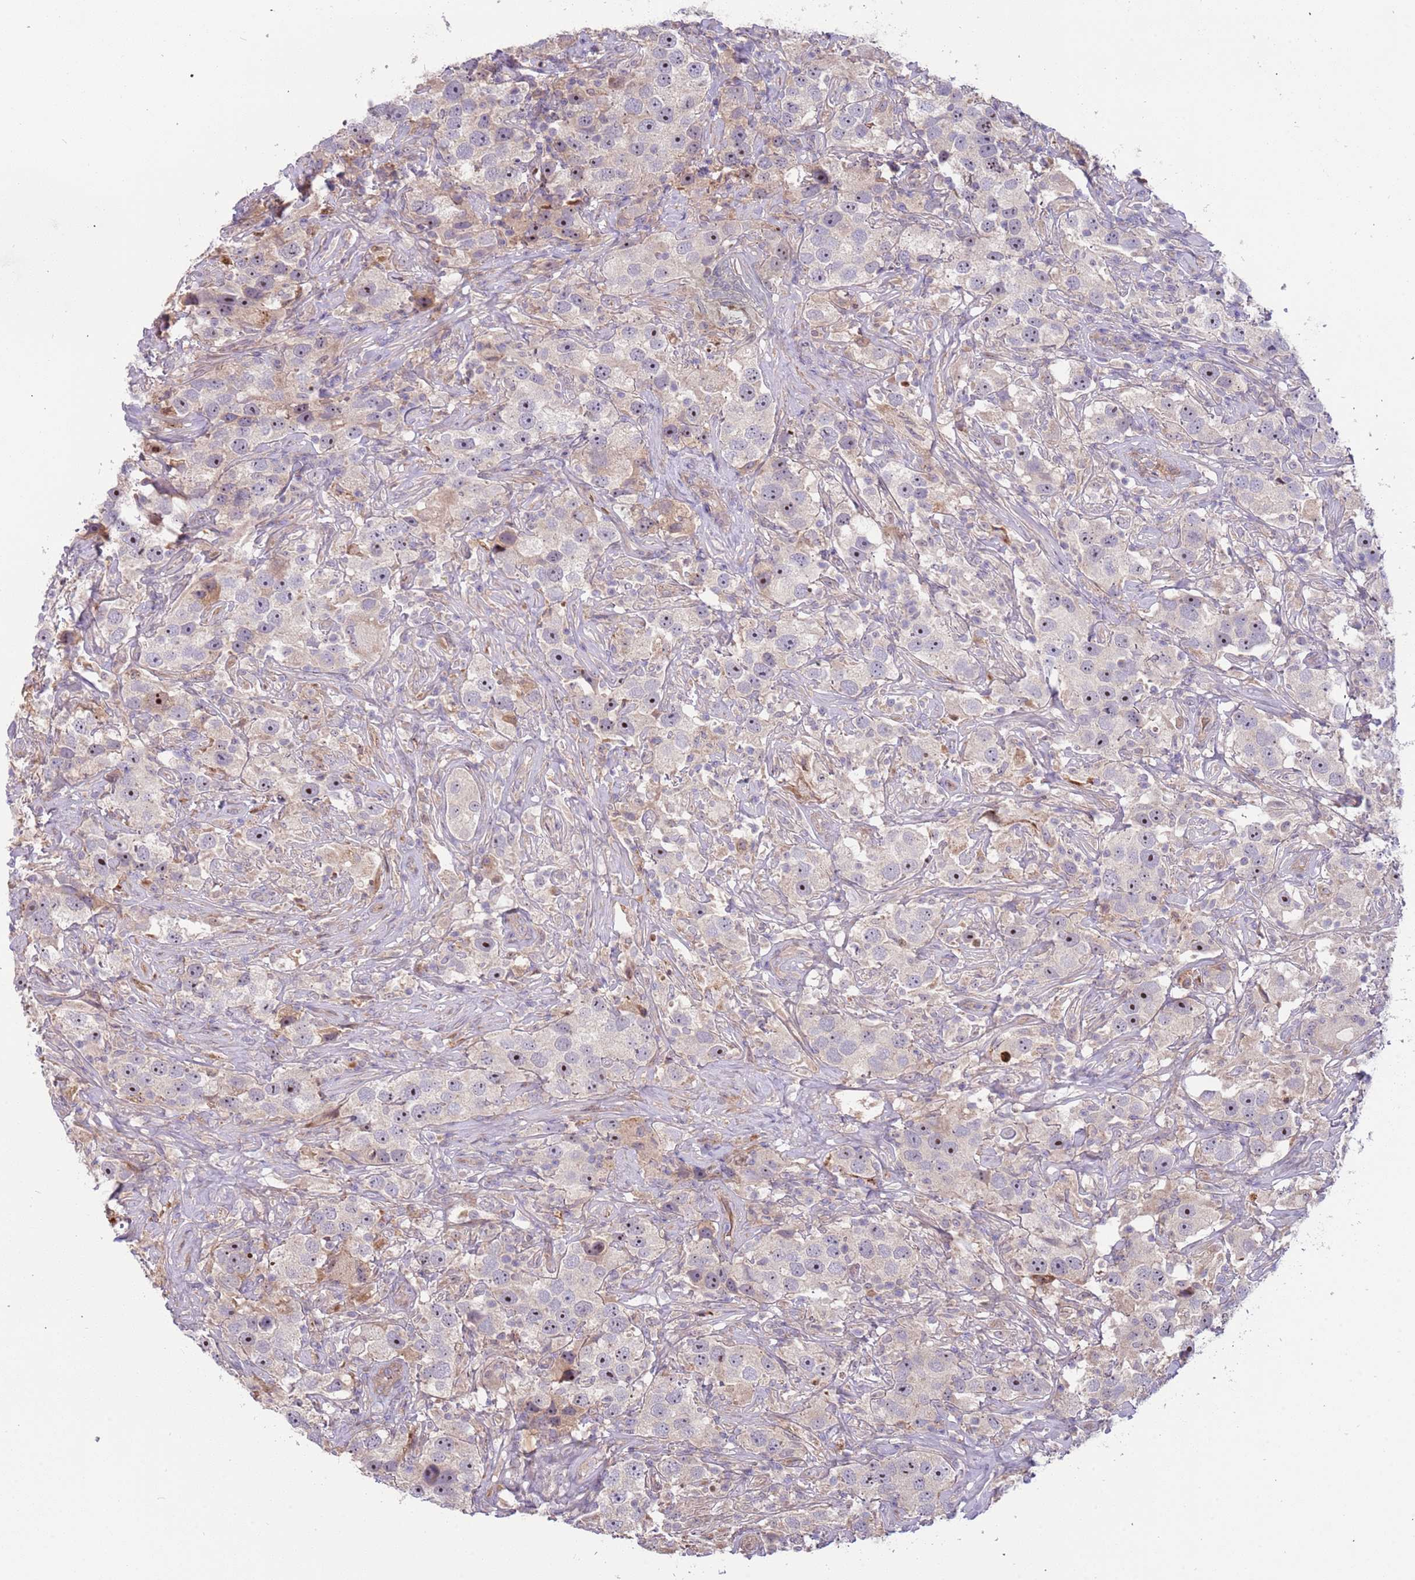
{"staining": {"intensity": "moderate", "quantity": "25%-75%", "location": "nuclear"}, "tissue": "testis cancer", "cell_type": "Tumor cells", "image_type": "cancer", "snomed": [{"axis": "morphology", "description": "Seminoma, NOS"}, {"axis": "topography", "description": "Testis"}], "caption": "Protein staining by IHC reveals moderate nuclear staining in about 25%-75% of tumor cells in testis seminoma.", "gene": "TRAPPC6B", "patient": {"sex": "male", "age": 49}}